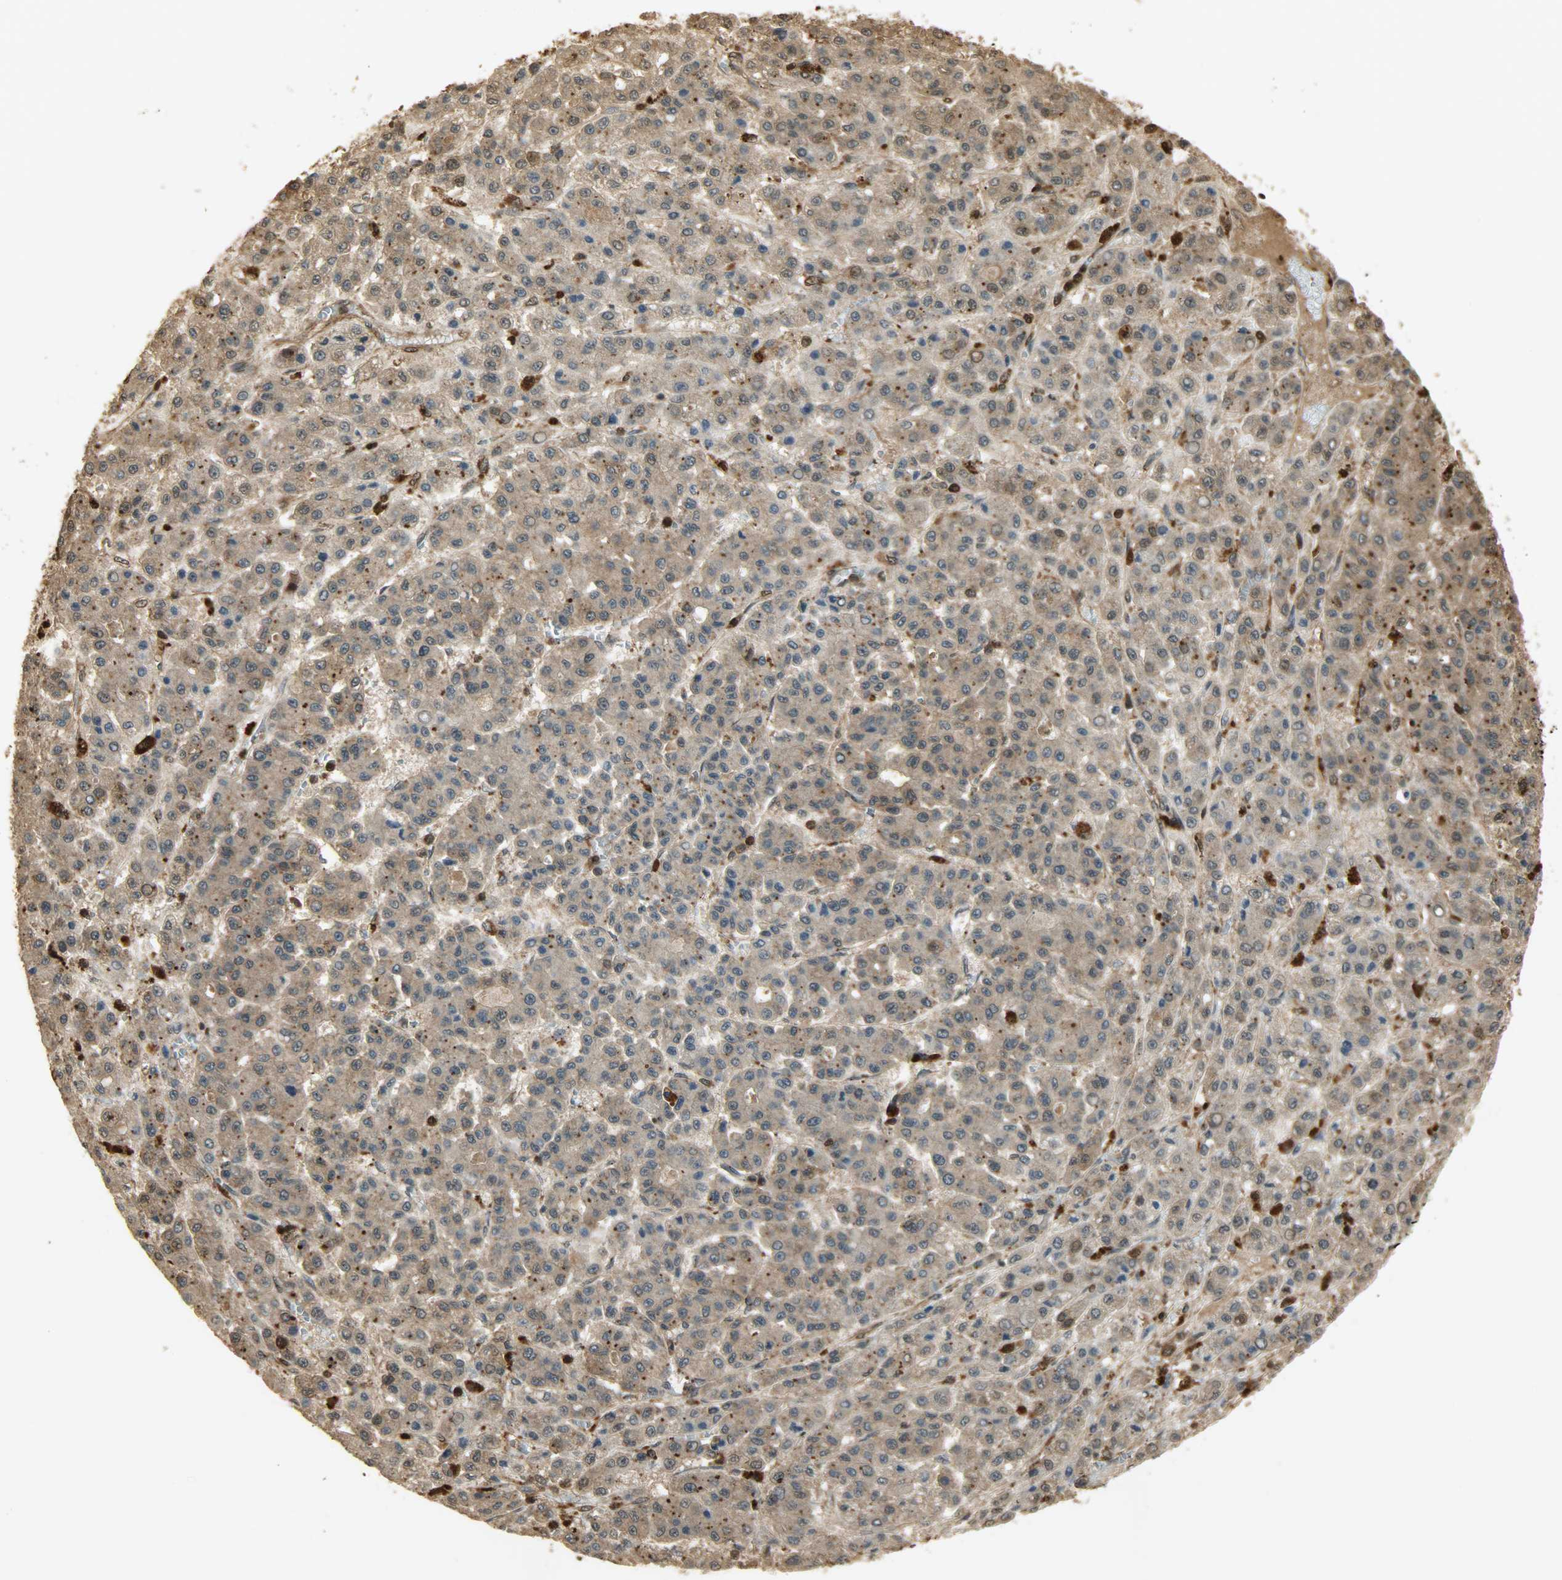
{"staining": {"intensity": "moderate", "quantity": ">75%", "location": "cytoplasmic/membranous"}, "tissue": "liver cancer", "cell_type": "Tumor cells", "image_type": "cancer", "snomed": [{"axis": "morphology", "description": "Carcinoma, Hepatocellular, NOS"}, {"axis": "topography", "description": "Liver"}], "caption": "Liver cancer stained with IHC demonstrates moderate cytoplasmic/membranous expression in about >75% of tumor cells.", "gene": "YWHAZ", "patient": {"sex": "male", "age": 70}}